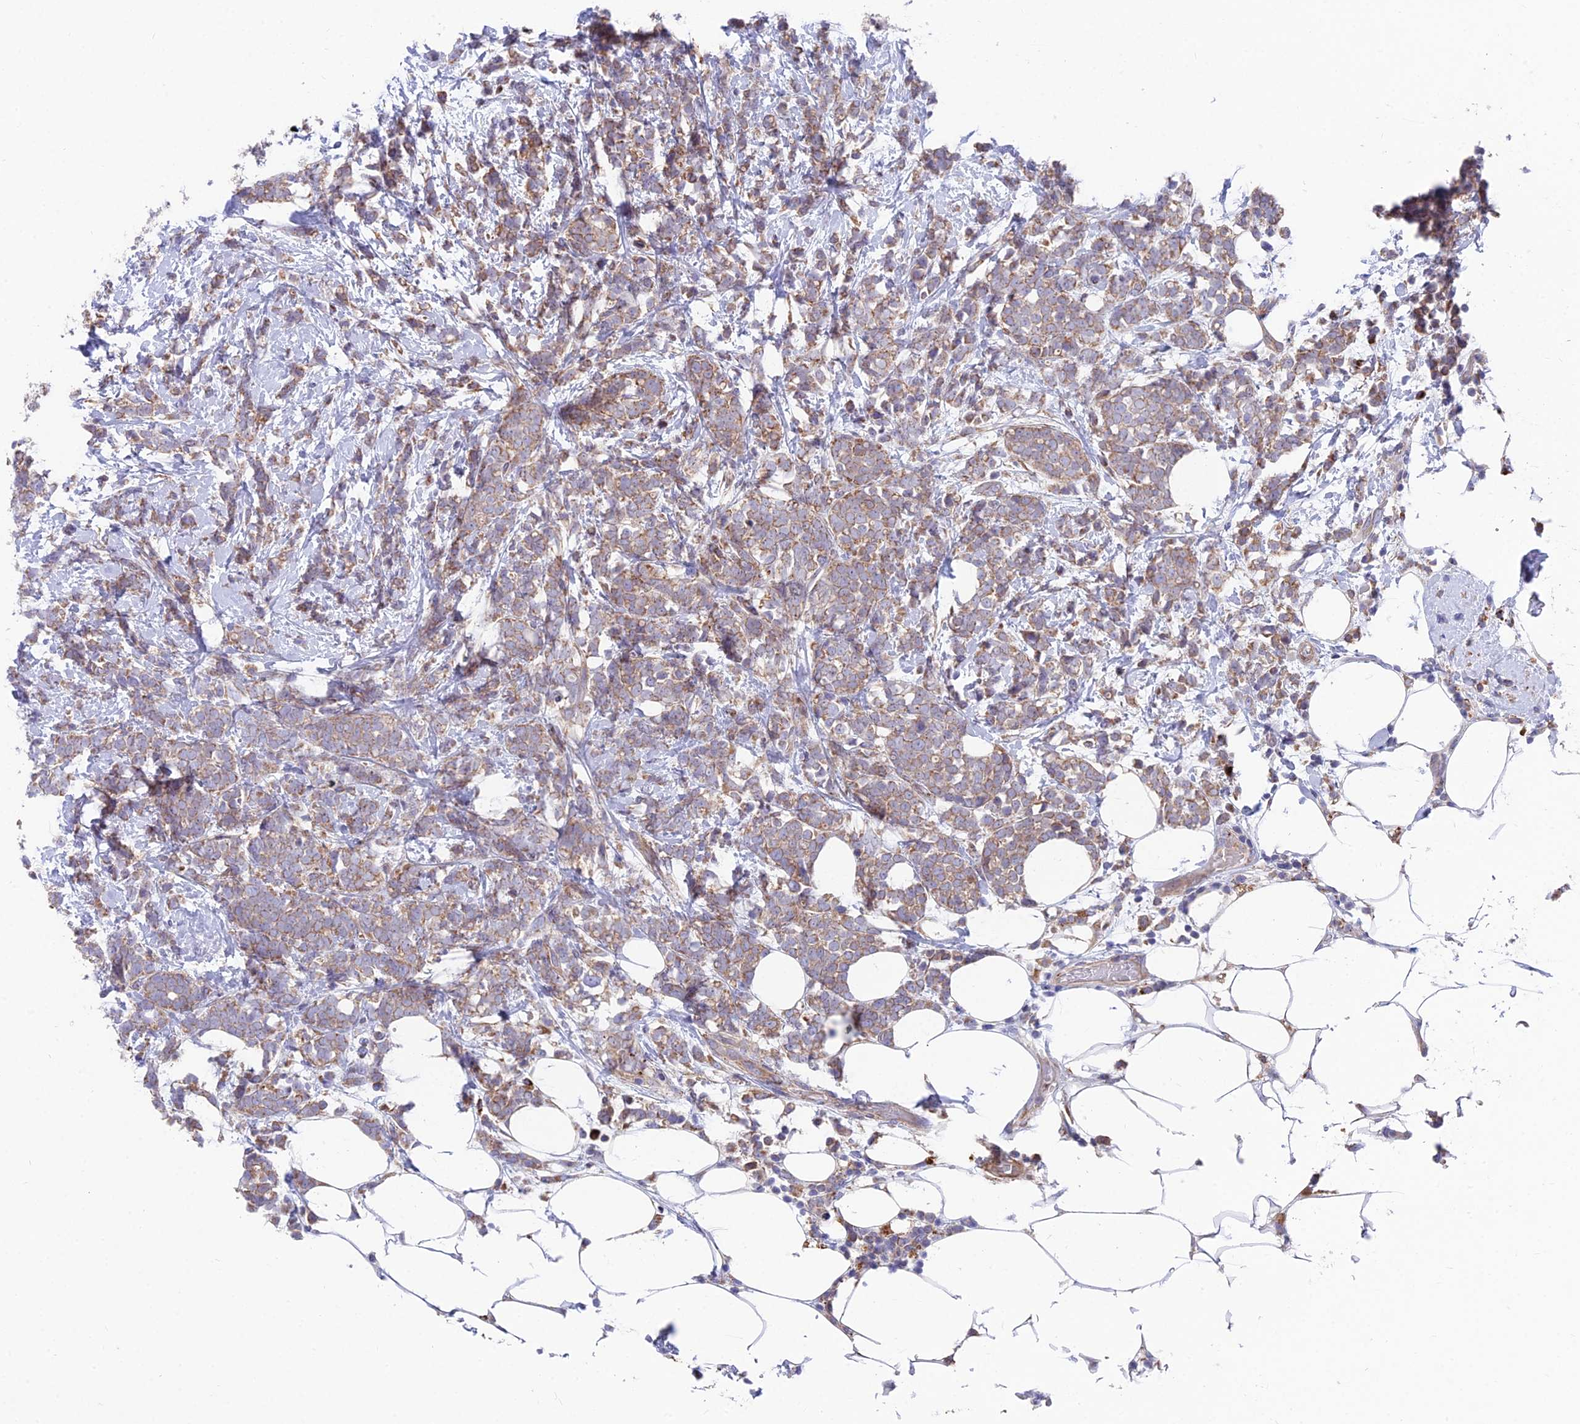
{"staining": {"intensity": "moderate", "quantity": "25%-75%", "location": "cytoplasmic/membranous"}, "tissue": "breast cancer", "cell_type": "Tumor cells", "image_type": "cancer", "snomed": [{"axis": "morphology", "description": "Lobular carcinoma"}, {"axis": "topography", "description": "Breast"}], "caption": "Immunohistochemistry of lobular carcinoma (breast) displays medium levels of moderate cytoplasmic/membranous positivity in approximately 25%-75% of tumor cells. (Stains: DAB (3,3'-diaminobenzidine) in brown, nuclei in blue, Microscopy: brightfield microscopy at high magnification).", "gene": "TBC1D20", "patient": {"sex": "female", "age": 58}}